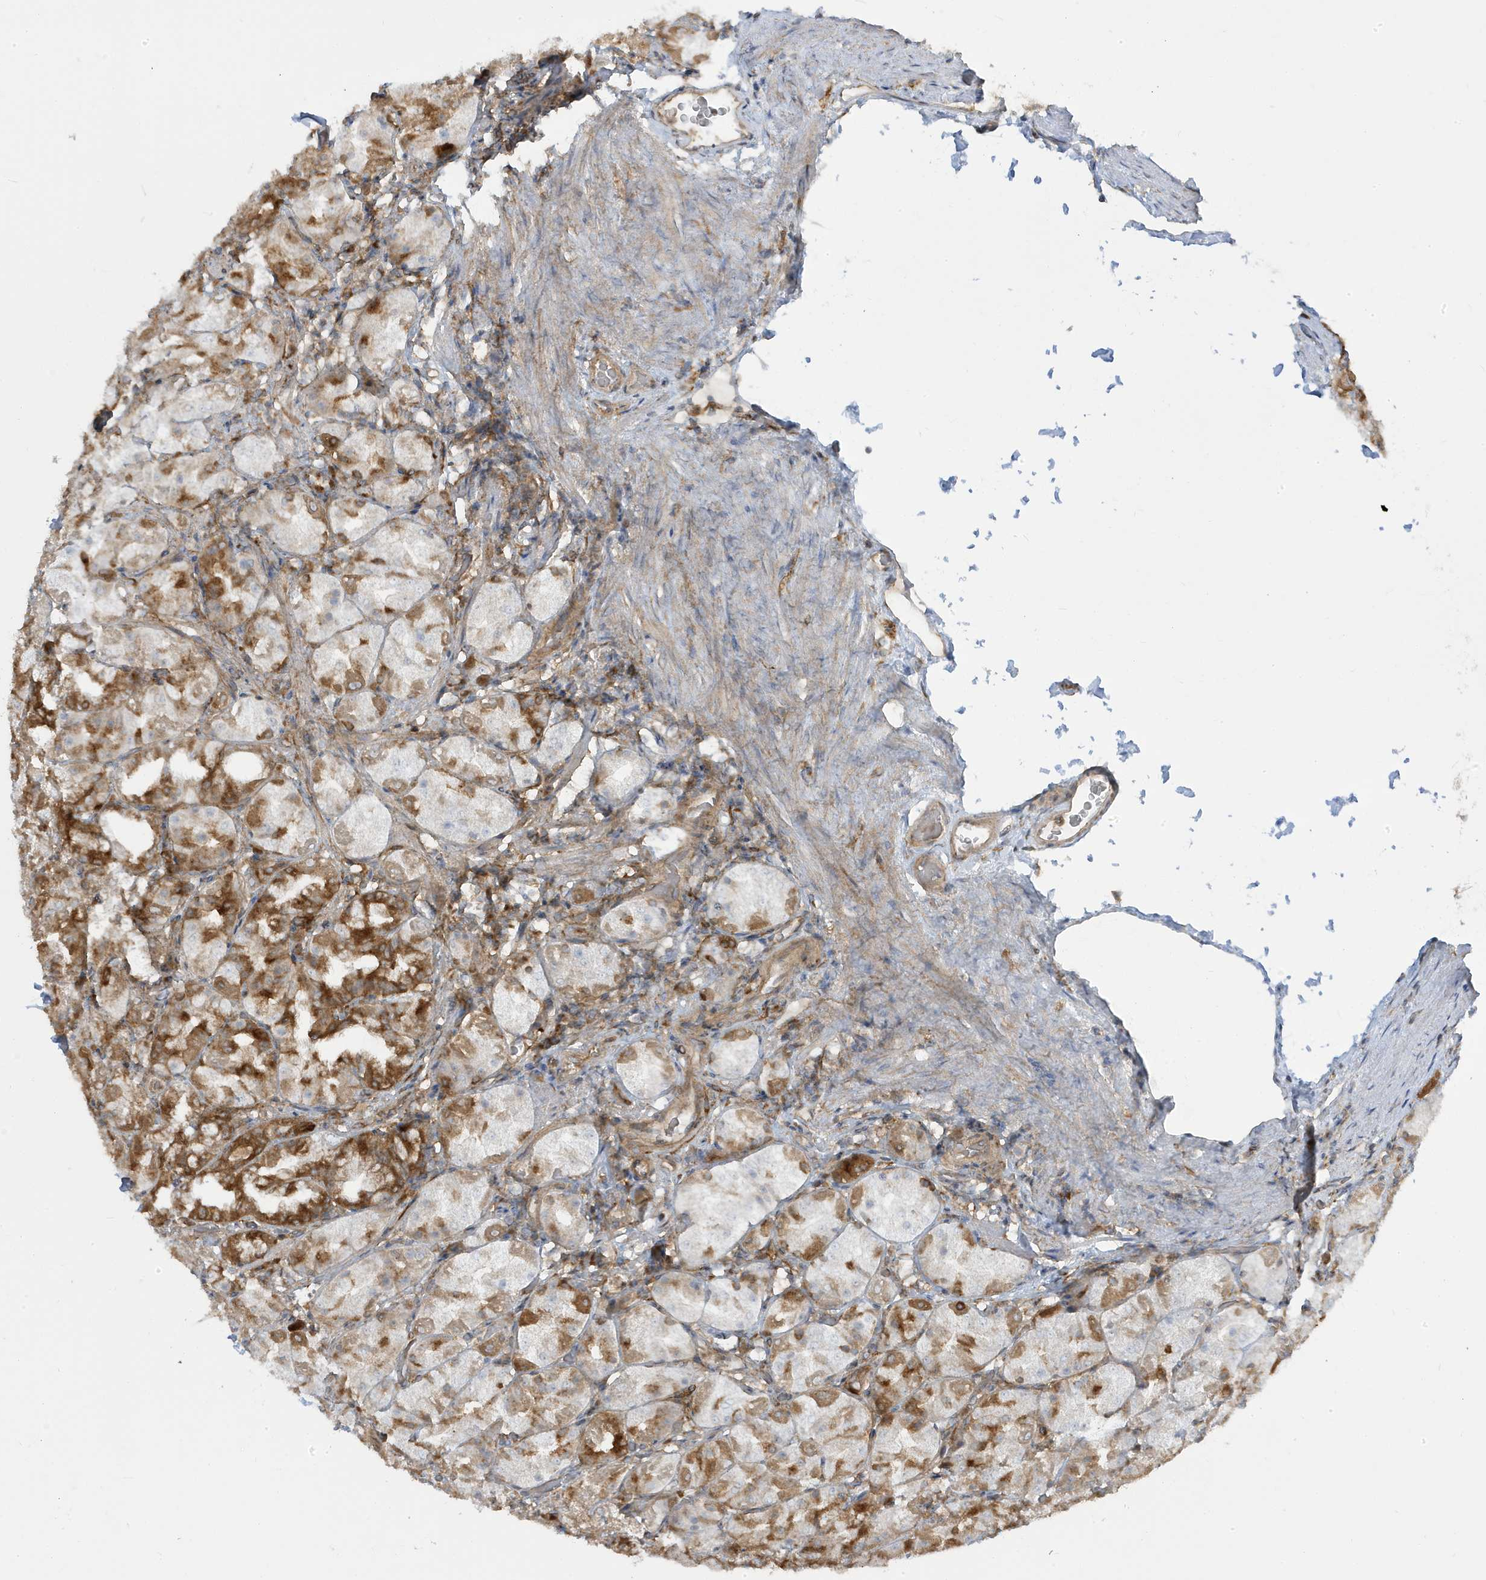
{"staining": {"intensity": "moderate", "quantity": "<25%", "location": "cytoplasmic/membranous"}, "tissue": "stomach", "cell_type": "Glandular cells", "image_type": "normal", "snomed": [{"axis": "morphology", "description": "Normal tissue, NOS"}, {"axis": "topography", "description": "Stomach, upper"}], "caption": "Moderate cytoplasmic/membranous expression for a protein is seen in approximately <25% of glandular cells of unremarkable stomach using immunohistochemistry.", "gene": "STAM", "patient": {"sex": "male", "age": 68}}